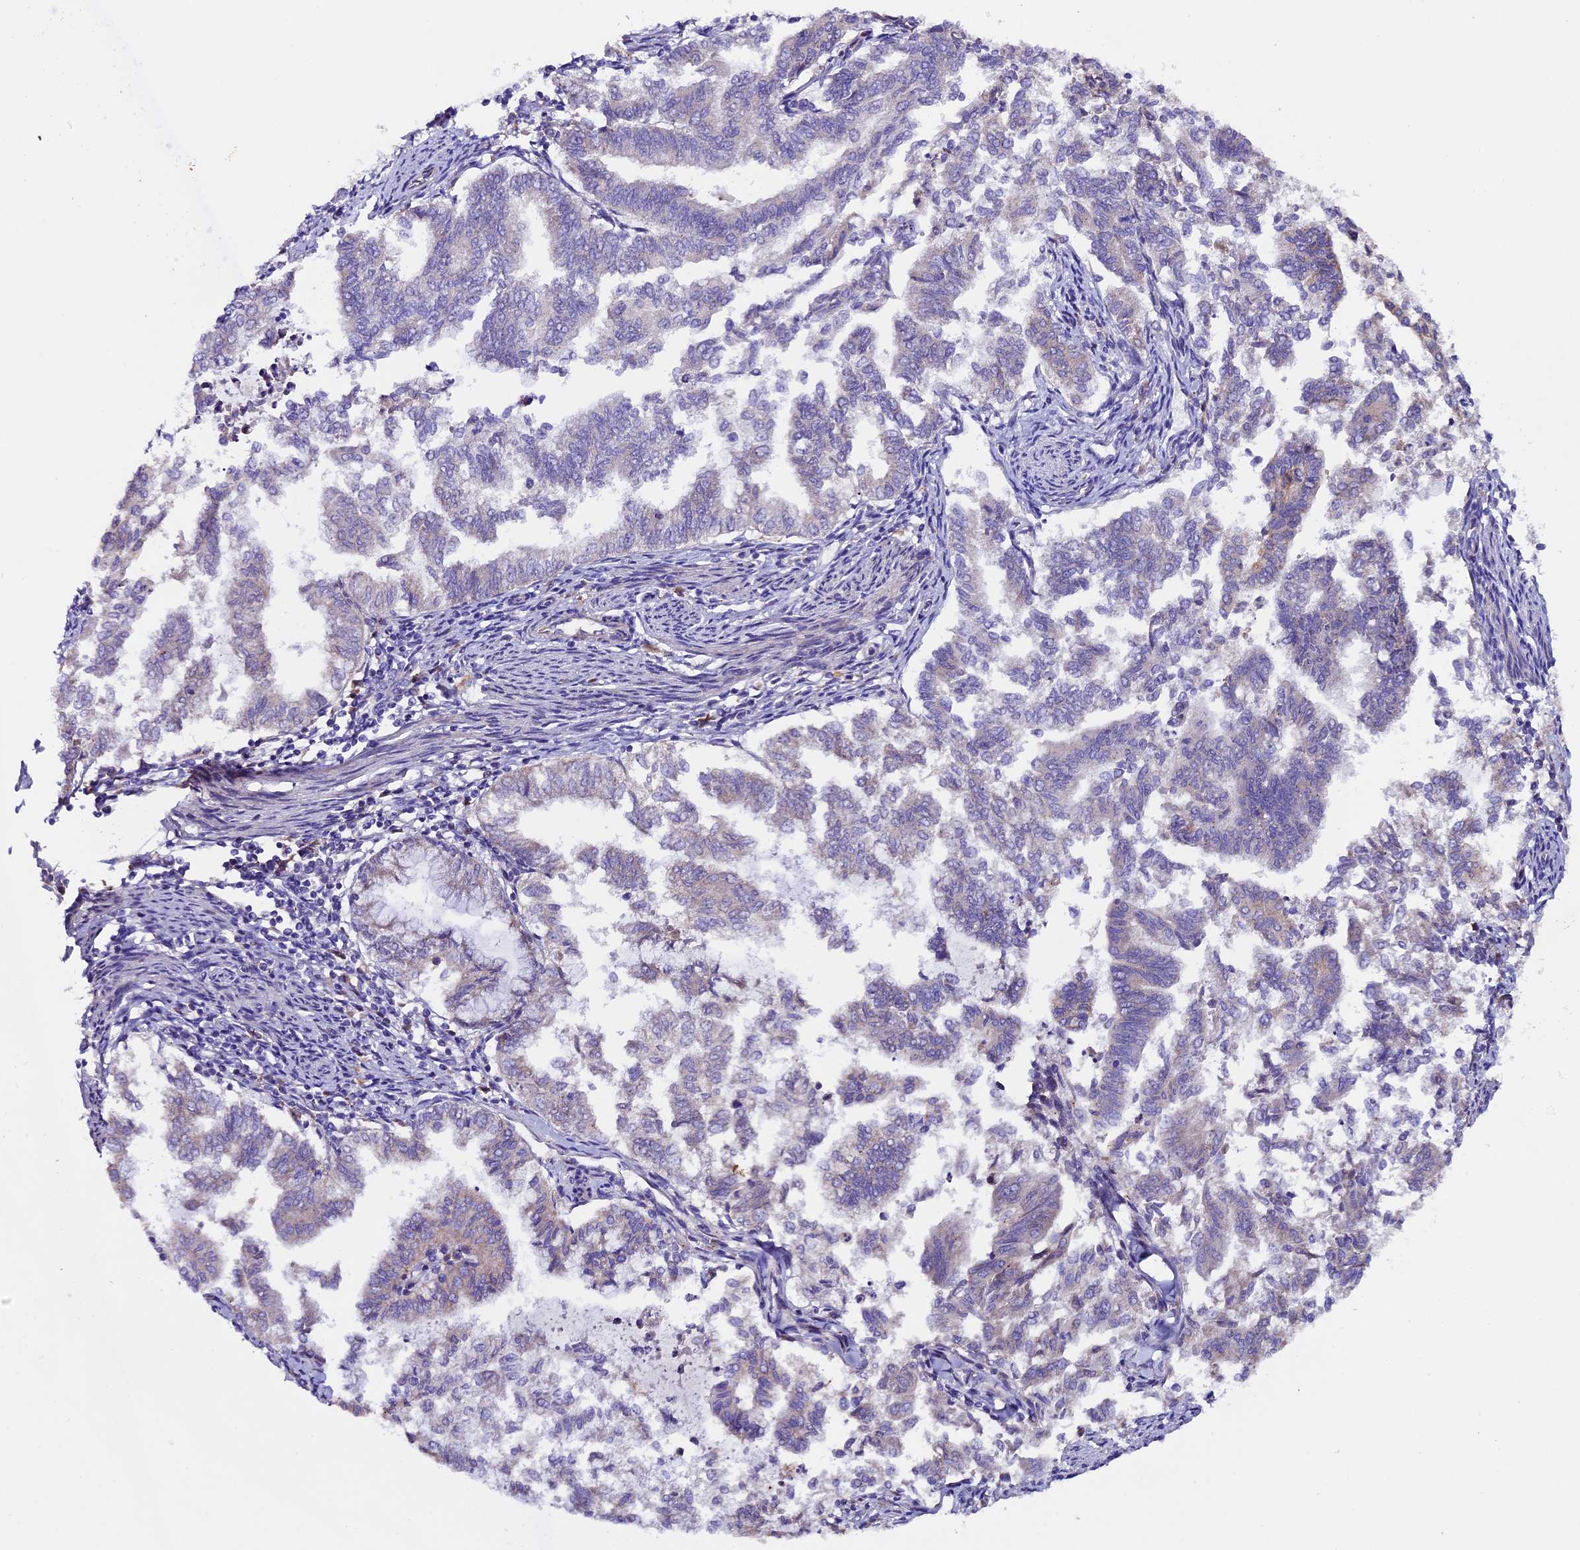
{"staining": {"intensity": "negative", "quantity": "none", "location": "none"}, "tissue": "endometrial cancer", "cell_type": "Tumor cells", "image_type": "cancer", "snomed": [{"axis": "morphology", "description": "Adenocarcinoma, NOS"}, {"axis": "topography", "description": "Endometrium"}], "caption": "A micrograph of human adenocarcinoma (endometrial) is negative for staining in tumor cells.", "gene": "PIGU", "patient": {"sex": "female", "age": 79}}